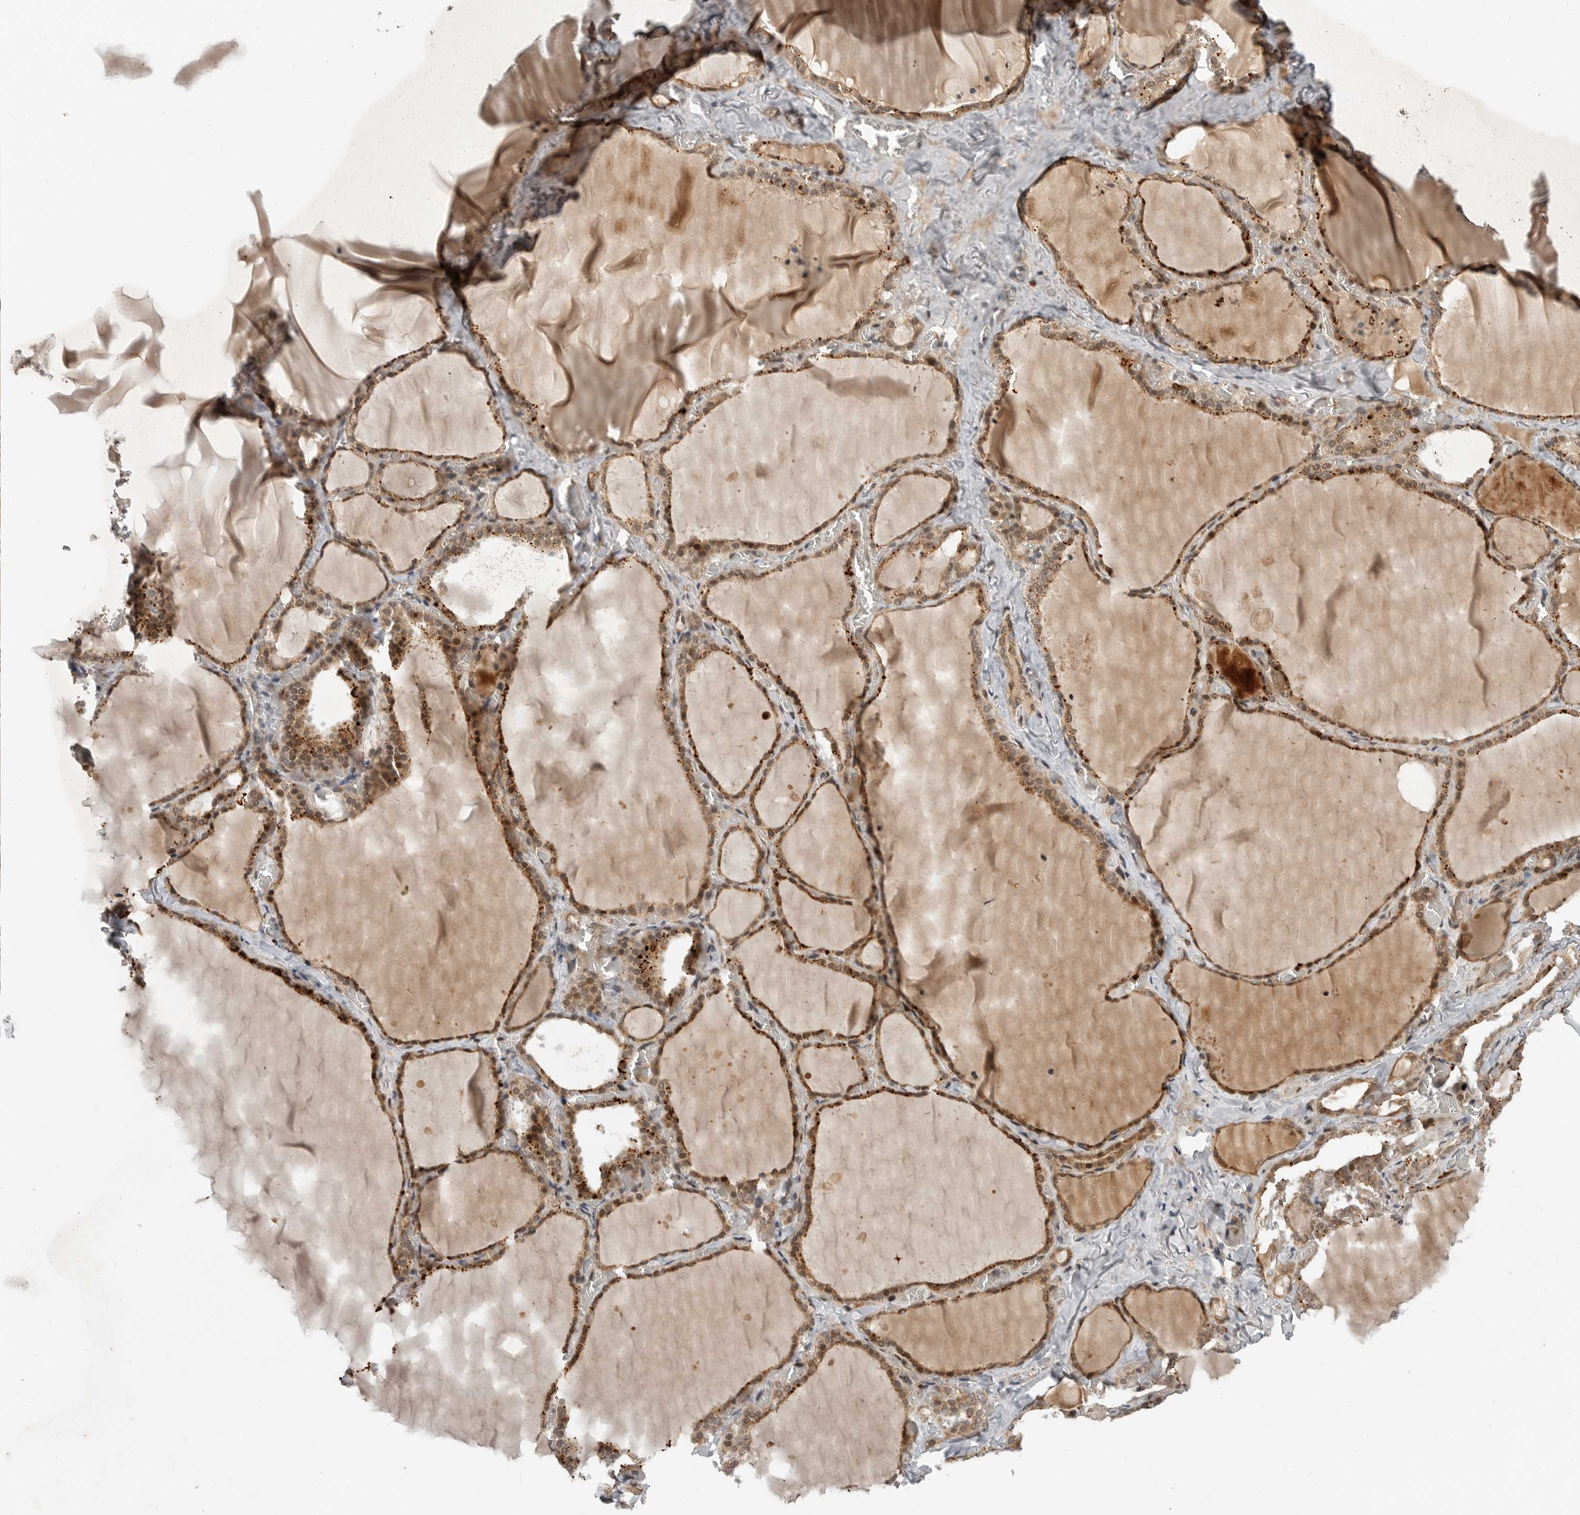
{"staining": {"intensity": "moderate", "quantity": ">75%", "location": "cytoplasmic/membranous"}, "tissue": "thyroid gland", "cell_type": "Glandular cells", "image_type": "normal", "snomed": [{"axis": "morphology", "description": "Normal tissue, NOS"}, {"axis": "topography", "description": "Thyroid gland"}], "caption": "Approximately >75% of glandular cells in benign thyroid gland reveal moderate cytoplasmic/membranous protein positivity as visualized by brown immunohistochemical staining.", "gene": "OSBPL9", "patient": {"sex": "female", "age": 22}}